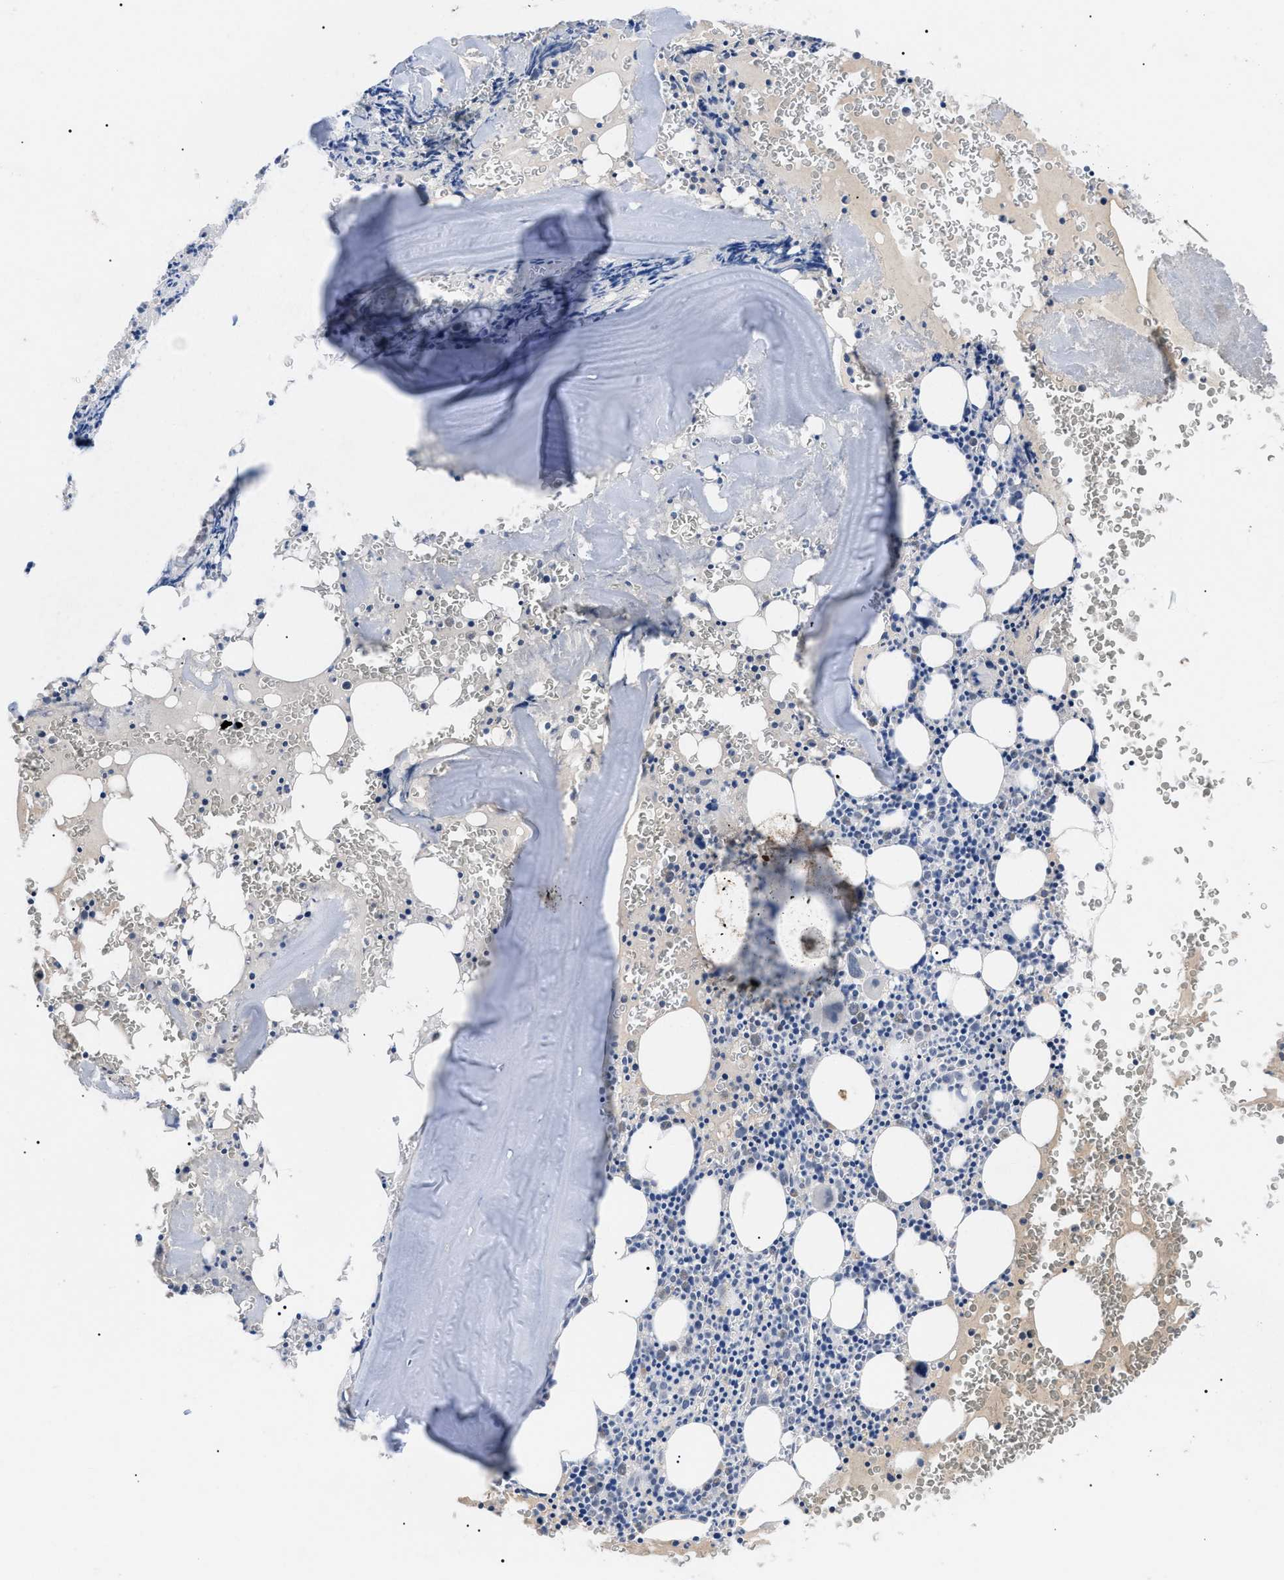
{"staining": {"intensity": "negative", "quantity": "none", "location": "none"}, "tissue": "bone marrow", "cell_type": "Hematopoietic cells", "image_type": "normal", "snomed": [{"axis": "morphology", "description": "Normal tissue, NOS"}, {"axis": "morphology", "description": "Inflammation, NOS"}, {"axis": "topography", "description": "Bone marrow"}], "caption": "Protein analysis of normal bone marrow exhibits no significant staining in hematopoietic cells.", "gene": "PRRT2", "patient": {"sex": "male", "age": 37}}